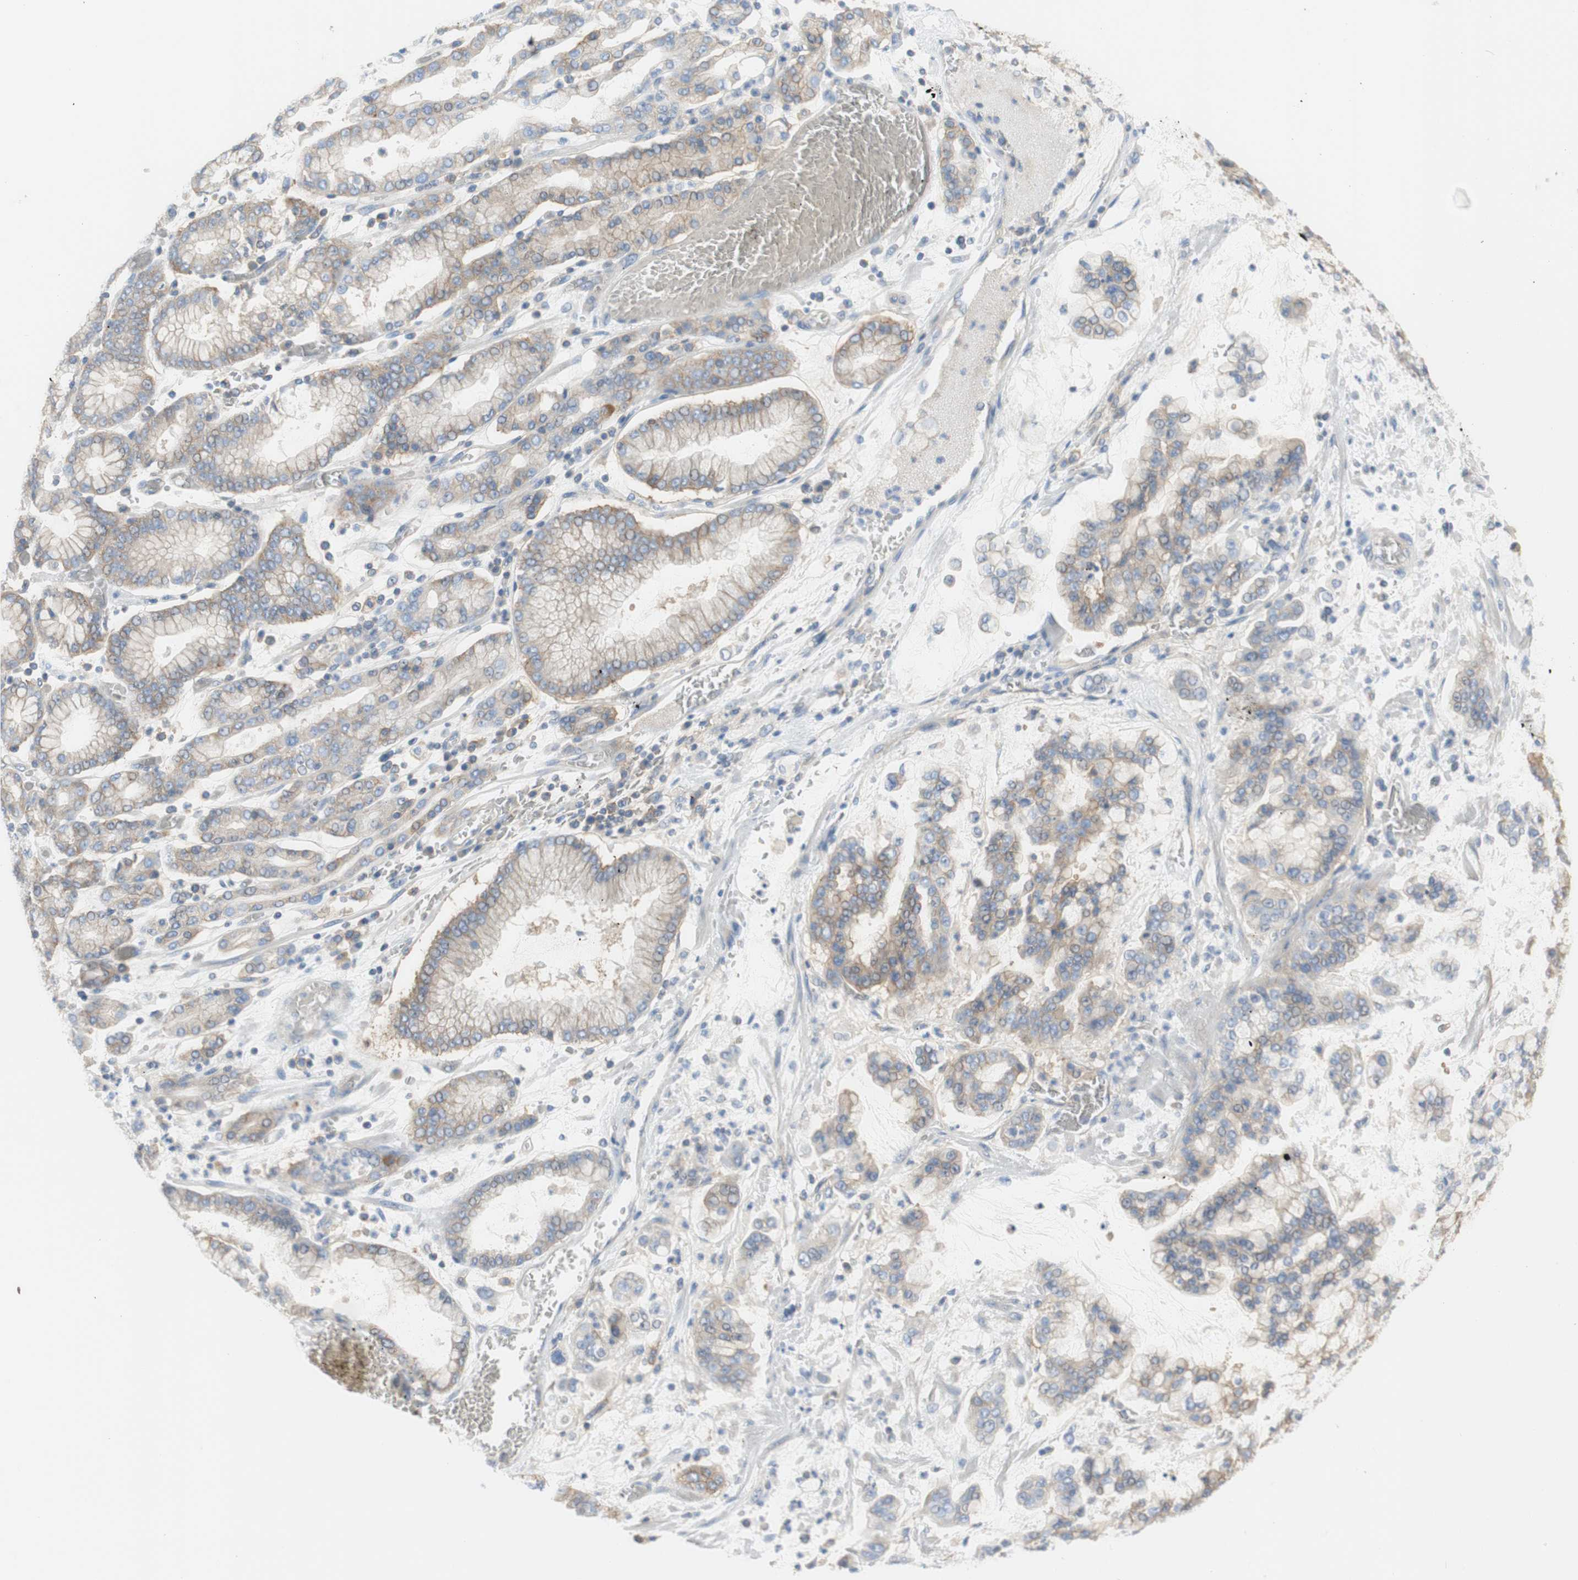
{"staining": {"intensity": "weak", "quantity": ">75%", "location": "cytoplasmic/membranous"}, "tissue": "stomach cancer", "cell_type": "Tumor cells", "image_type": "cancer", "snomed": [{"axis": "morphology", "description": "Normal tissue, NOS"}, {"axis": "morphology", "description": "Adenocarcinoma, NOS"}, {"axis": "topography", "description": "Stomach, upper"}, {"axis": "topography", "description": "Stomach"}], "caption": "A histopathology image of stomach adenocarcinoma stained for a protein shows weak cytoplasmic/membranous brown staining in tumor cells.", "gene": "ATP2B1", "patient": {"sex": "male", "age": 76}}